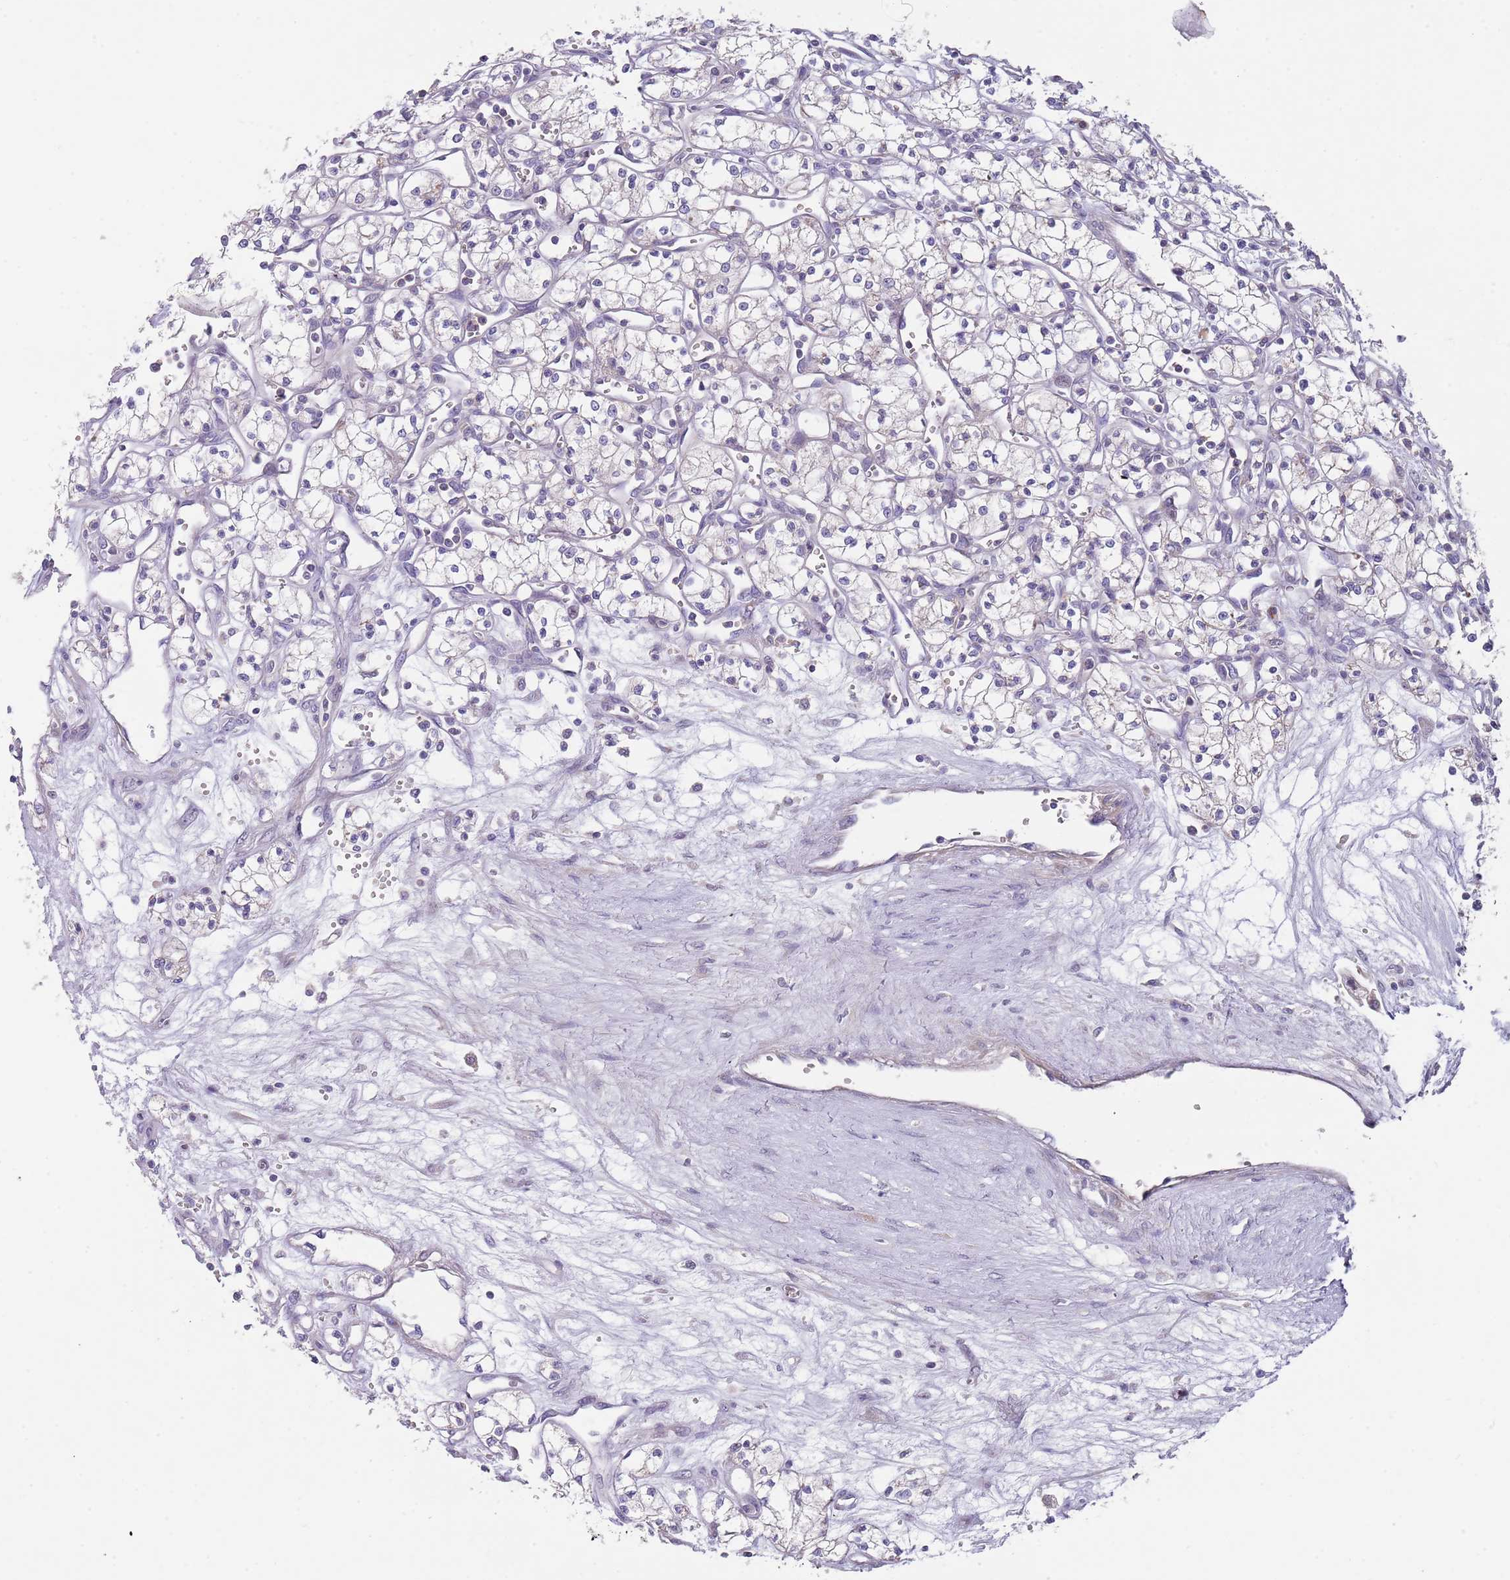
{"staining": {"intensity": "negative", "quantity": "none", "location": "none"}, "tissue": "renal cancer", "cell_type": "Tumor cells", "image_type": "cancer", "snomed": [{"axis": "morphology", "description": "Adenocarcinoma, NOS"}, {"axis": "topography", "description": "Kidney"}], "caption": "IHC histopathology image of neoplastic tissue: renal cancer stained with DAB (3,3'-diaminobenzidine) reveals no significant protein positivity in tumor cells.", "gene": "PRAC1", "patient": {"sex": "male", "age": 59}}